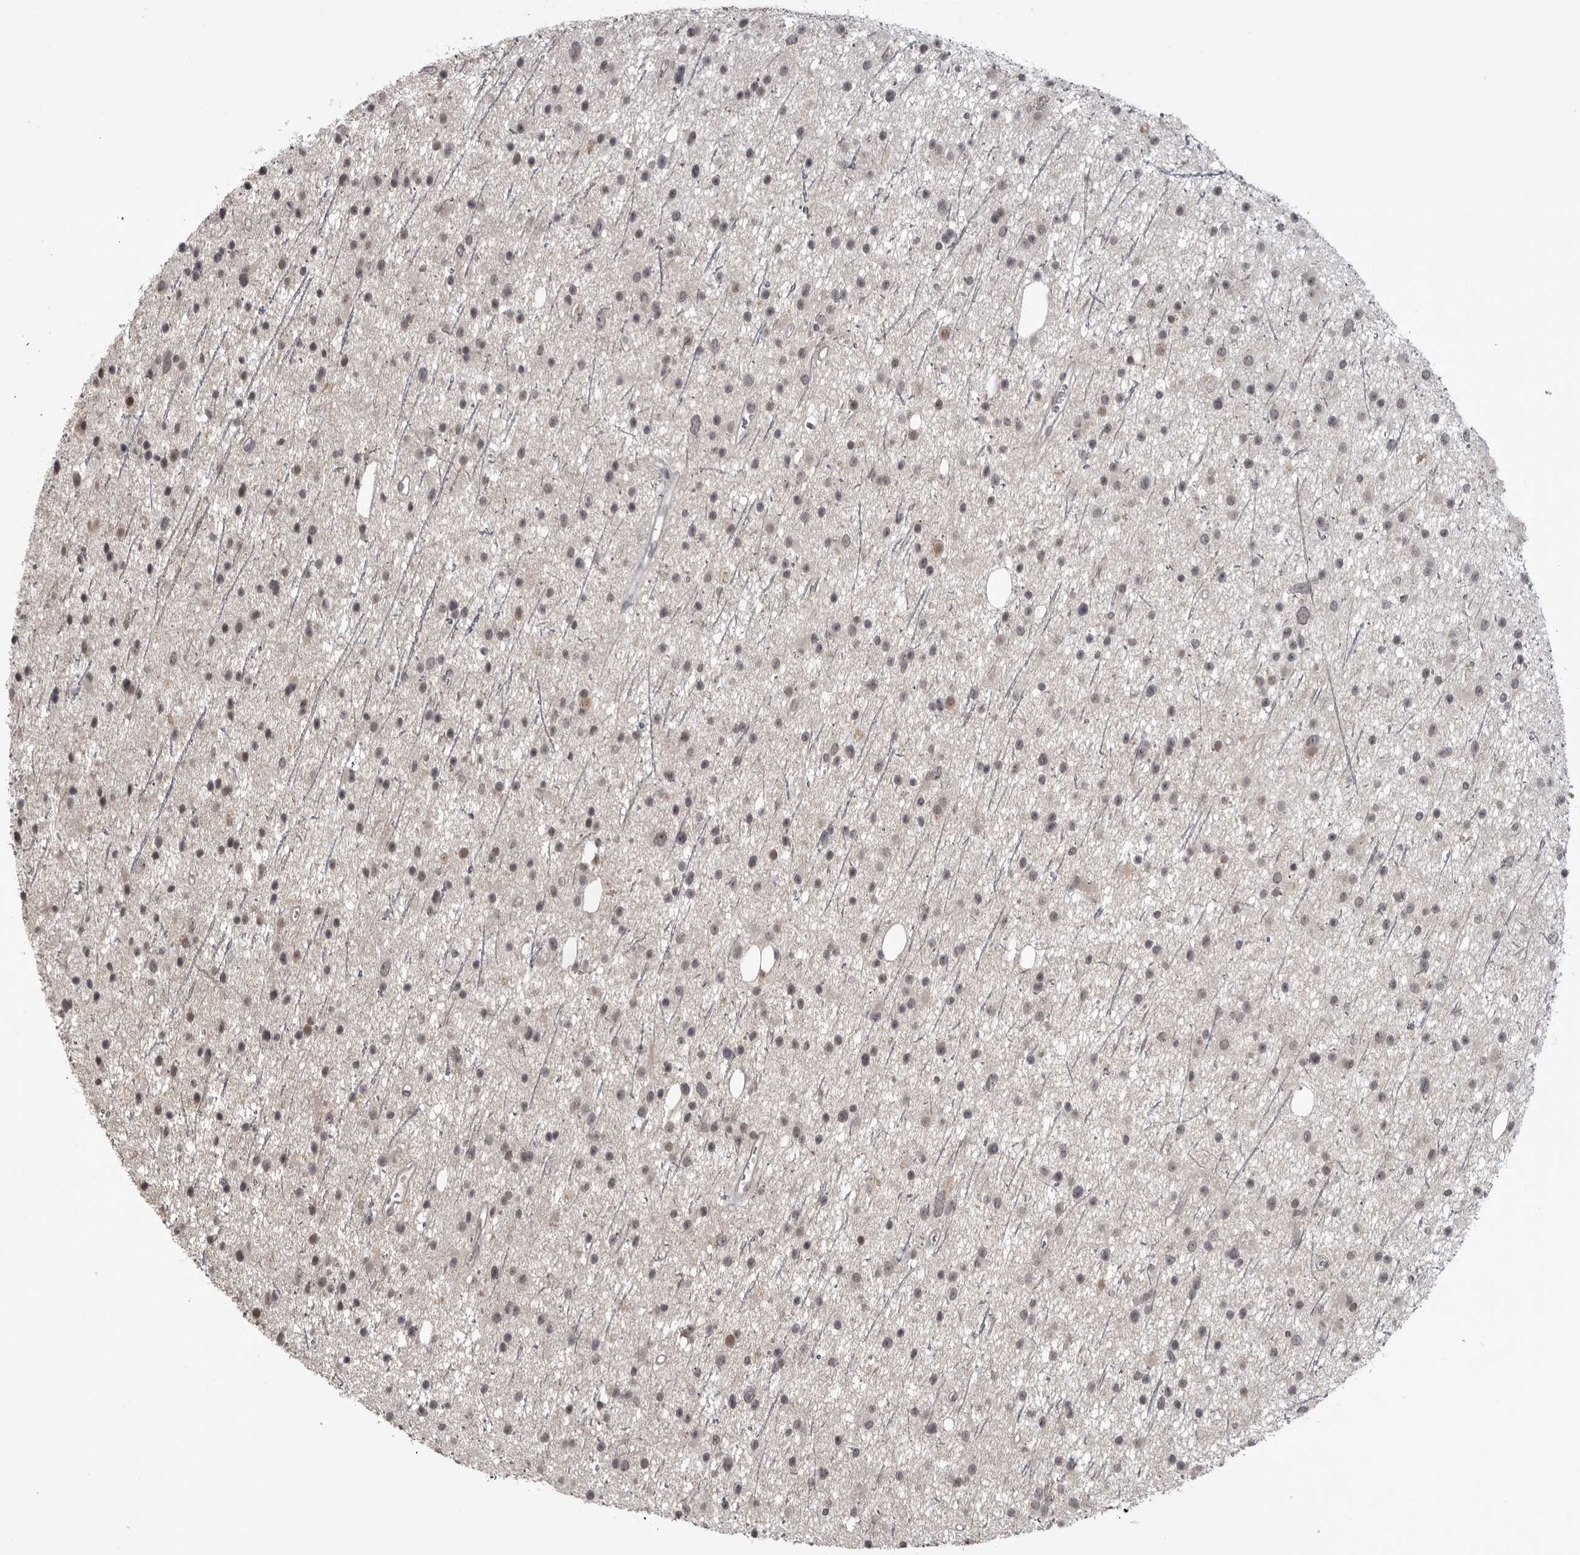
{"staining": {"intensity": "weak", "quantity": "<25%", "location": "nuclear"}, "tissue": "glioma", "cell_type": "Tumor cells", "image_type": "cancer", "snomed": [{"axis": "morphology", "description": "Glioma, malignant, Low grade"}, {"axis": "topography", "description": "Cerebral cortex"}], "caption": "High magnification brightfield microscopy of malignant glioma (low-grade) stained with DAB (3,3'-diaminobenzidine) (brown) and counterstained with hematoxylin (blue): tumor cells show no significant expression.", "gene": "PDCL3", "patient": {"sex": "female", "age": 39}}